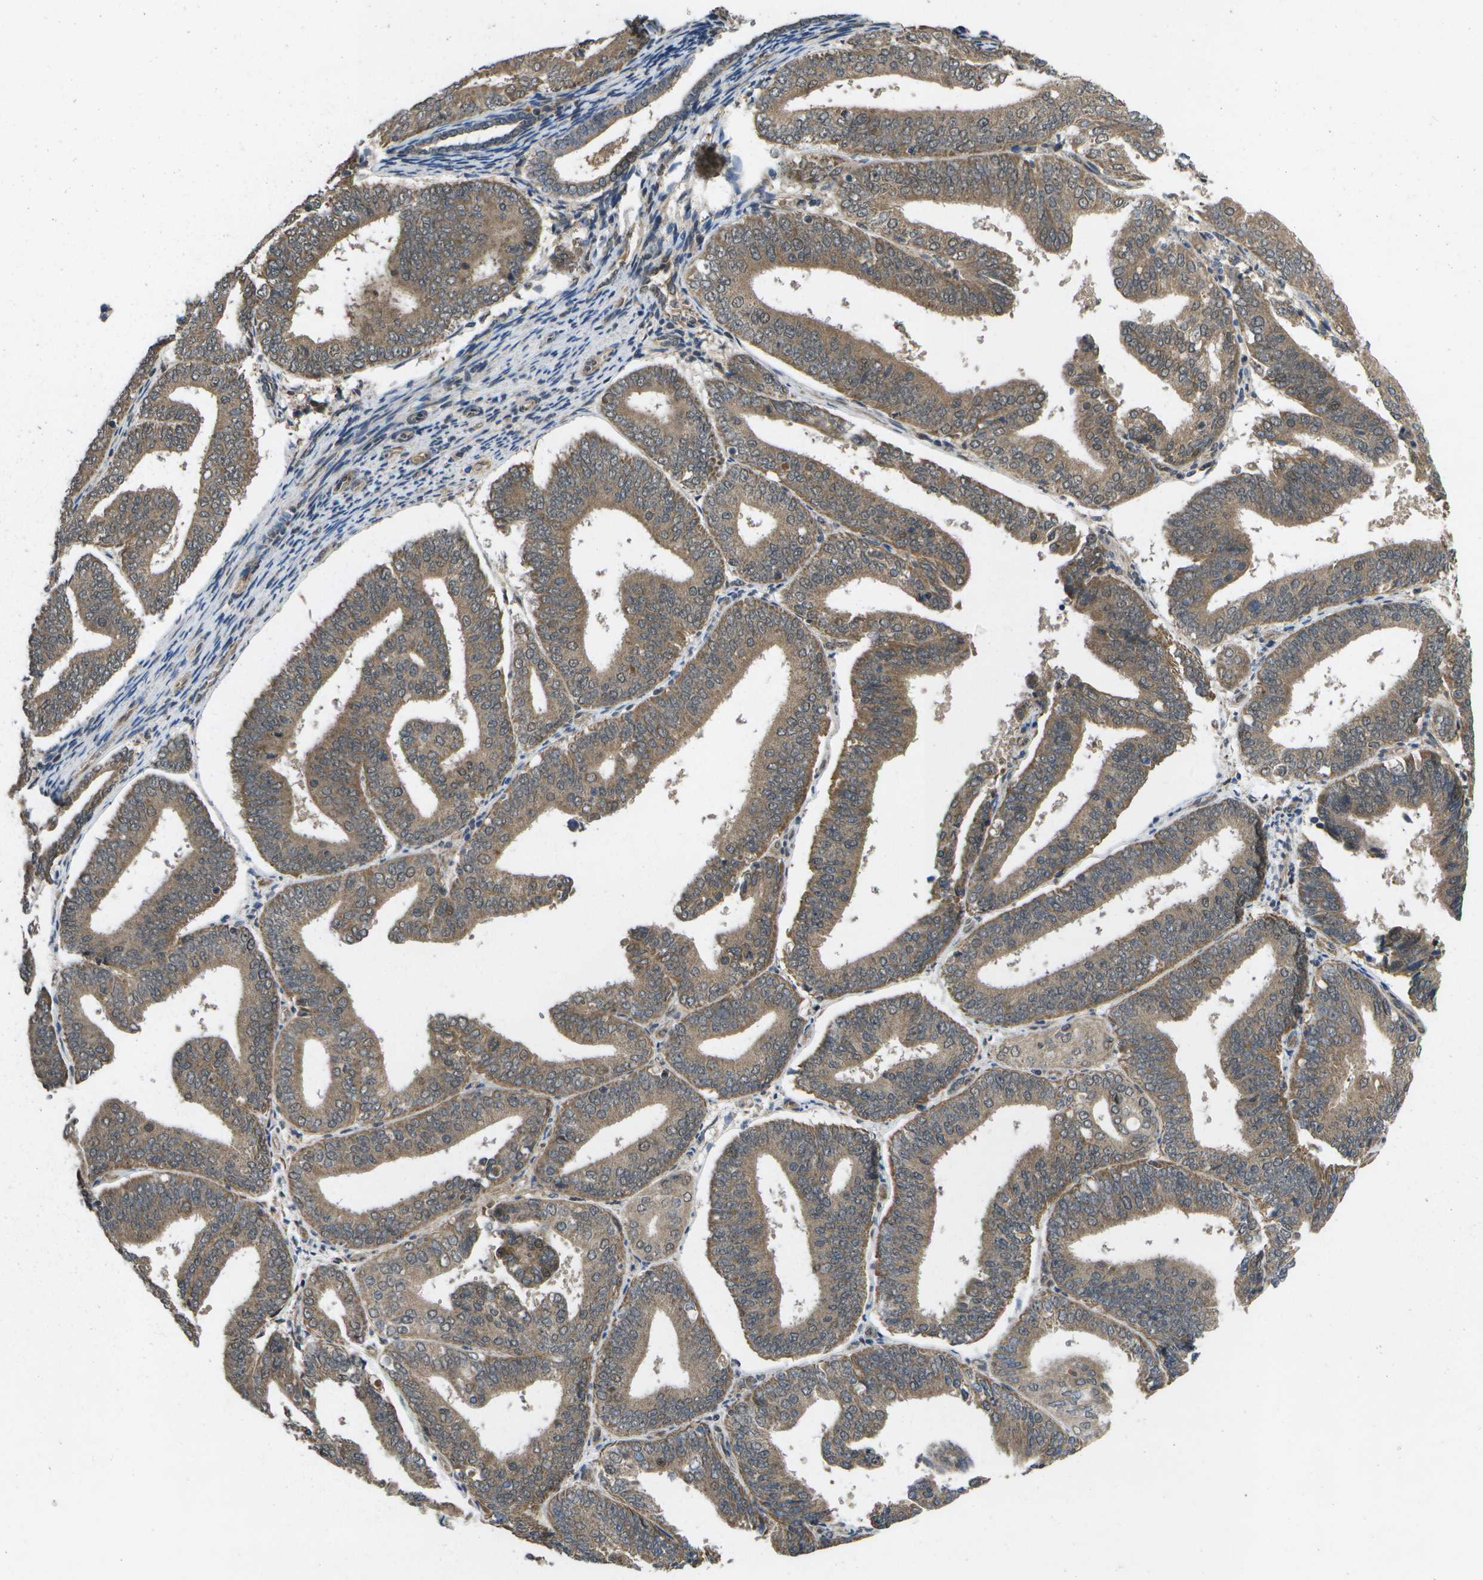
{"staining": {"intensity": "moderate", "quantity": ">75%", "location": "cytoplasmic/membranous"}, "tissue": "endometrial cancer", "cell_type": "Tumor cells", "image_type": "cancer", "snomed": [{"axis": "morphology", "description": "Adenocarcinoma, NOS"}, {"axis": "topography", "description": "Endometrium"}], "caption": "Tumor cells display medium levels of moderate cytoplasmic/membranous positivity in about >75% of cells in human adenocarcinoma (endometrial).", "gene": "ALAS1", "patient": {"sex": "female", "age": 63}}